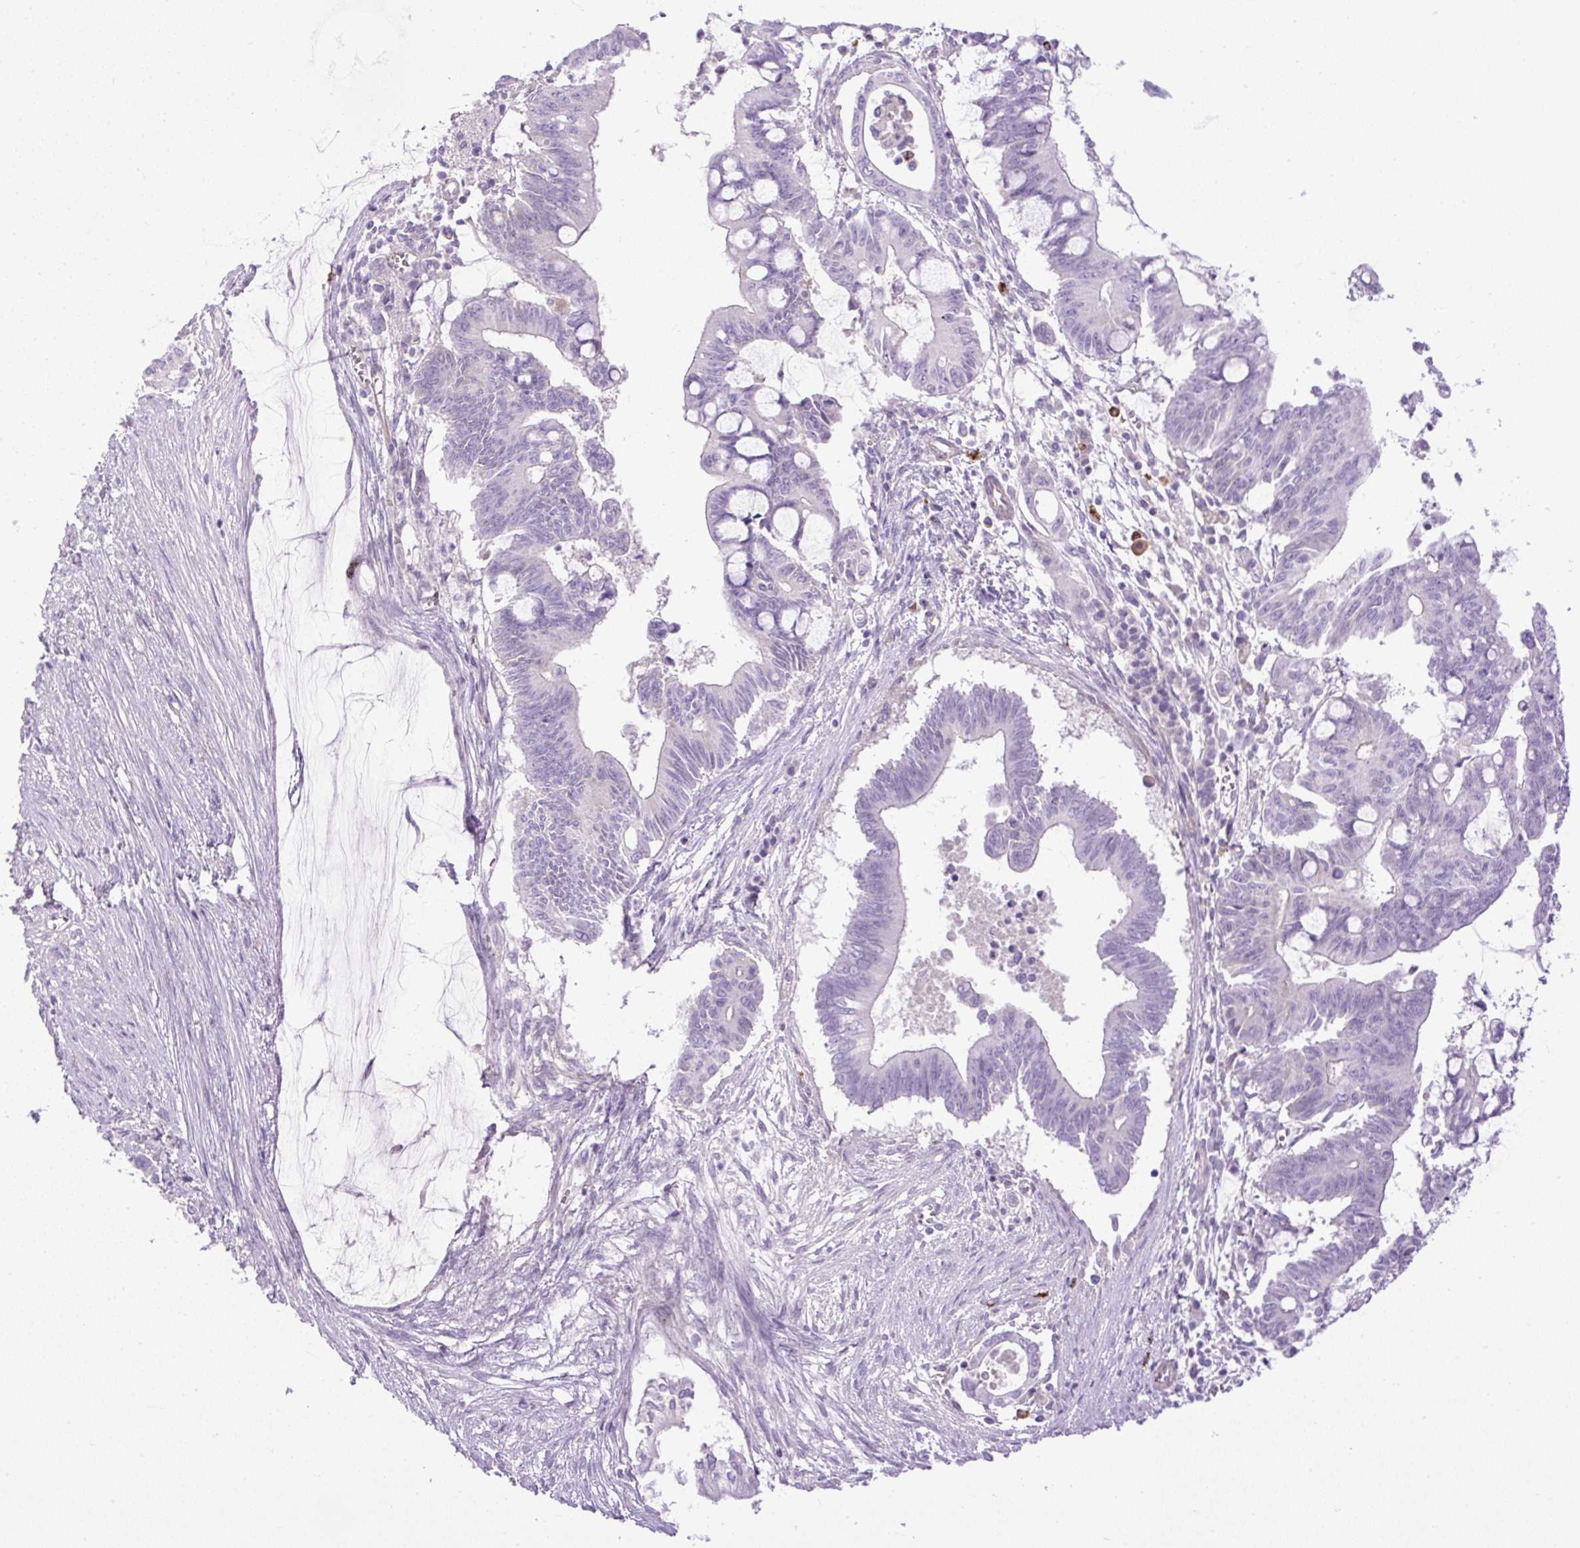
{"staining": {"intensity": "negative", "quantity": "none", "location": "none"}, "tissue": "pancreatic cancer", "cell_type": "Tumor cells", "image_type": "cancer", "snomed": [{"axis": "morphology", "description": "Adenocarcinoma, NOS"}, {"axis": "topography", "description": "Pancreas"}], "caption": "The micrograph exhibits no staining of tumor cells in pancreatic adenocarcinoma.", "gene": "VWA7", "patient": {"sex": "male", "age": 68}}